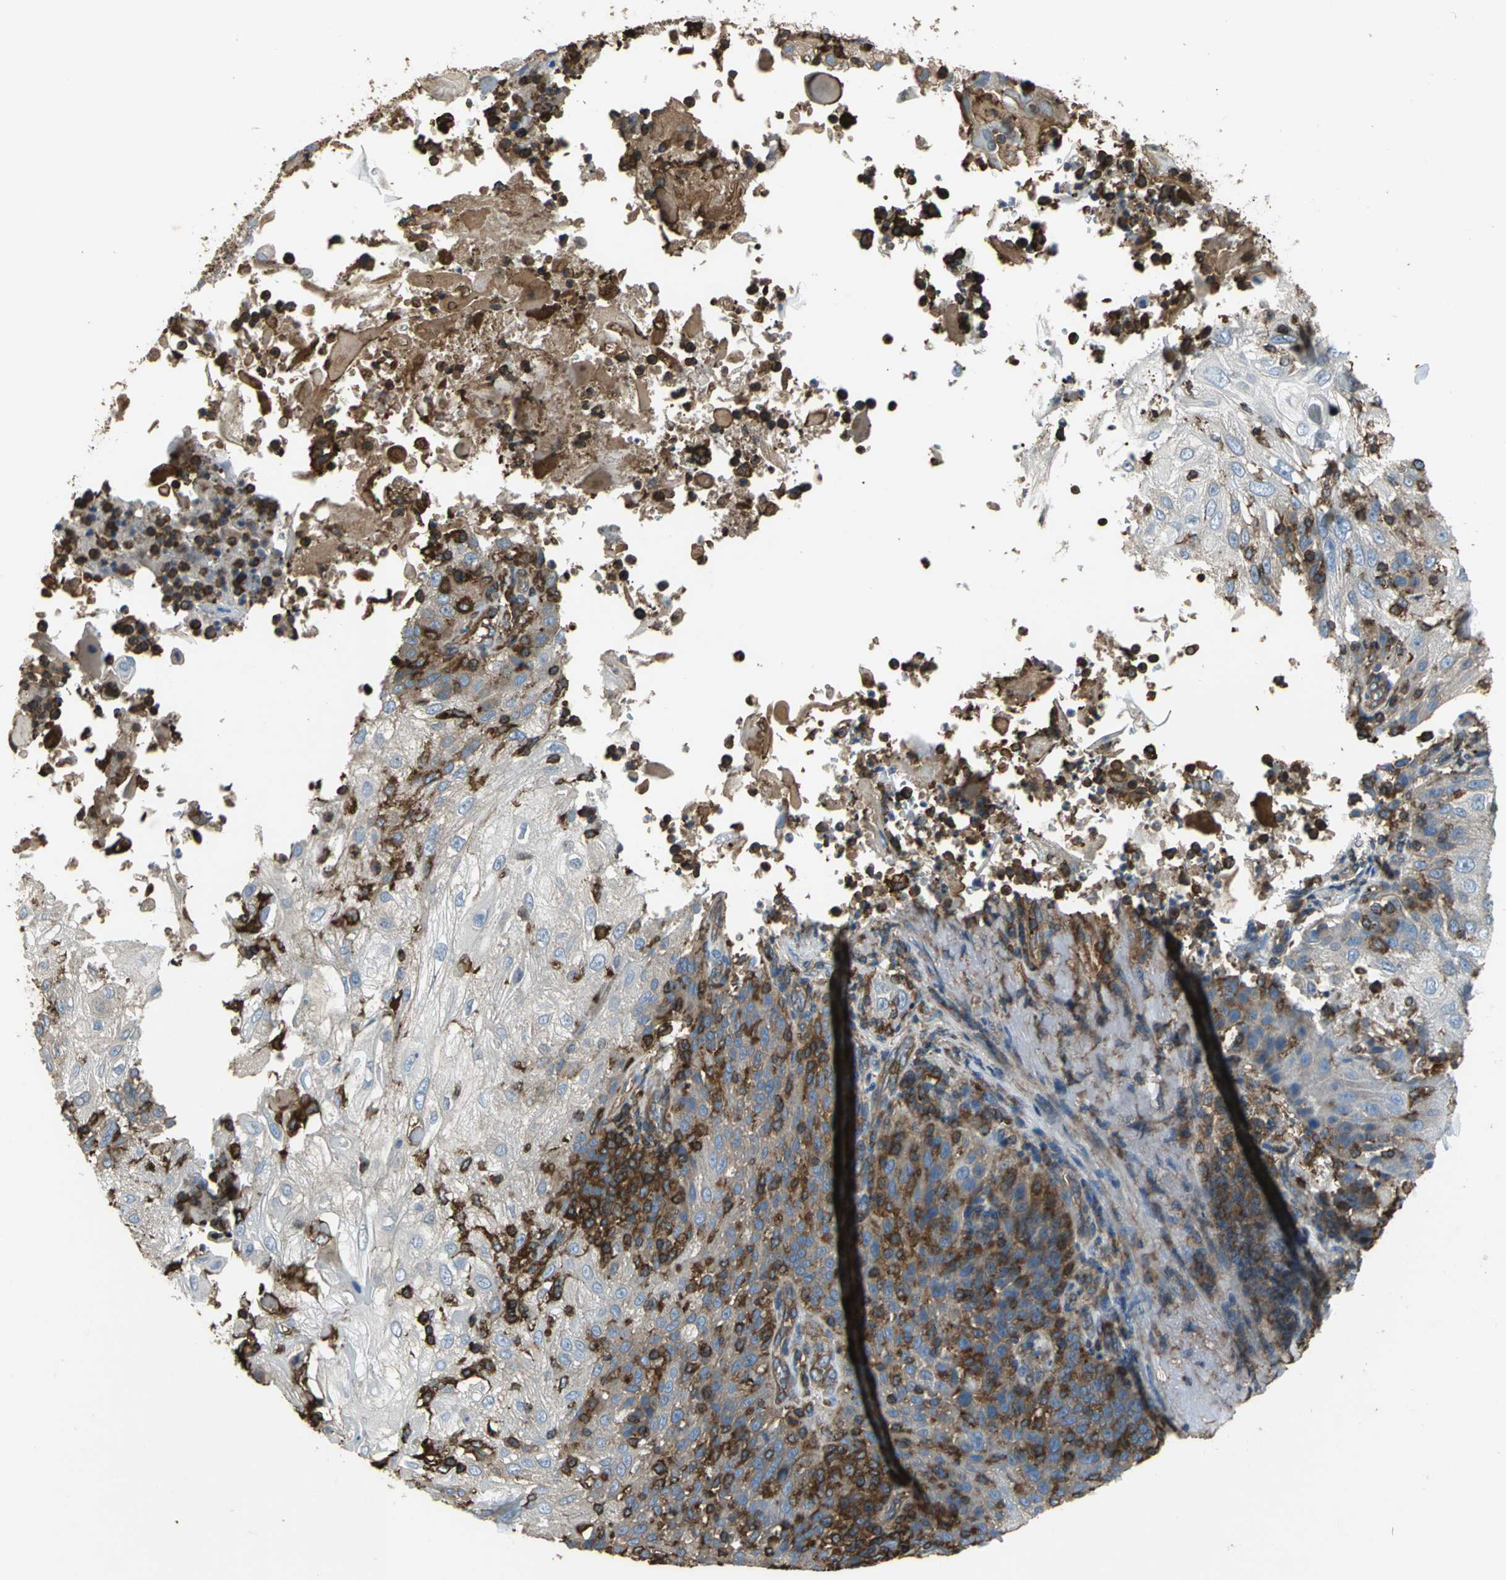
{"staining": {"intensity": "weak", "quantity": "25%-75%", "location": "cytoplasmic/membranous"}, "tissue": "skin cancer", "cell_type": "Tumor cells", "image_type": "cancer", "snomed": [{"axis": "morphology", "description": "Normal tissue, NOS"}, {"axis": "morphology", "description": "Squamous cell carcinoma, NOS"}, {"axis": "topography", "description": "Skin"}], "caption": "Tumor cells display low levels of weak cytoplasmic/membranous expression in about 25%-75% of cells in human skin cancer.", "gene": "TLN1", "patient": {"sex": "female", "age": 83}}